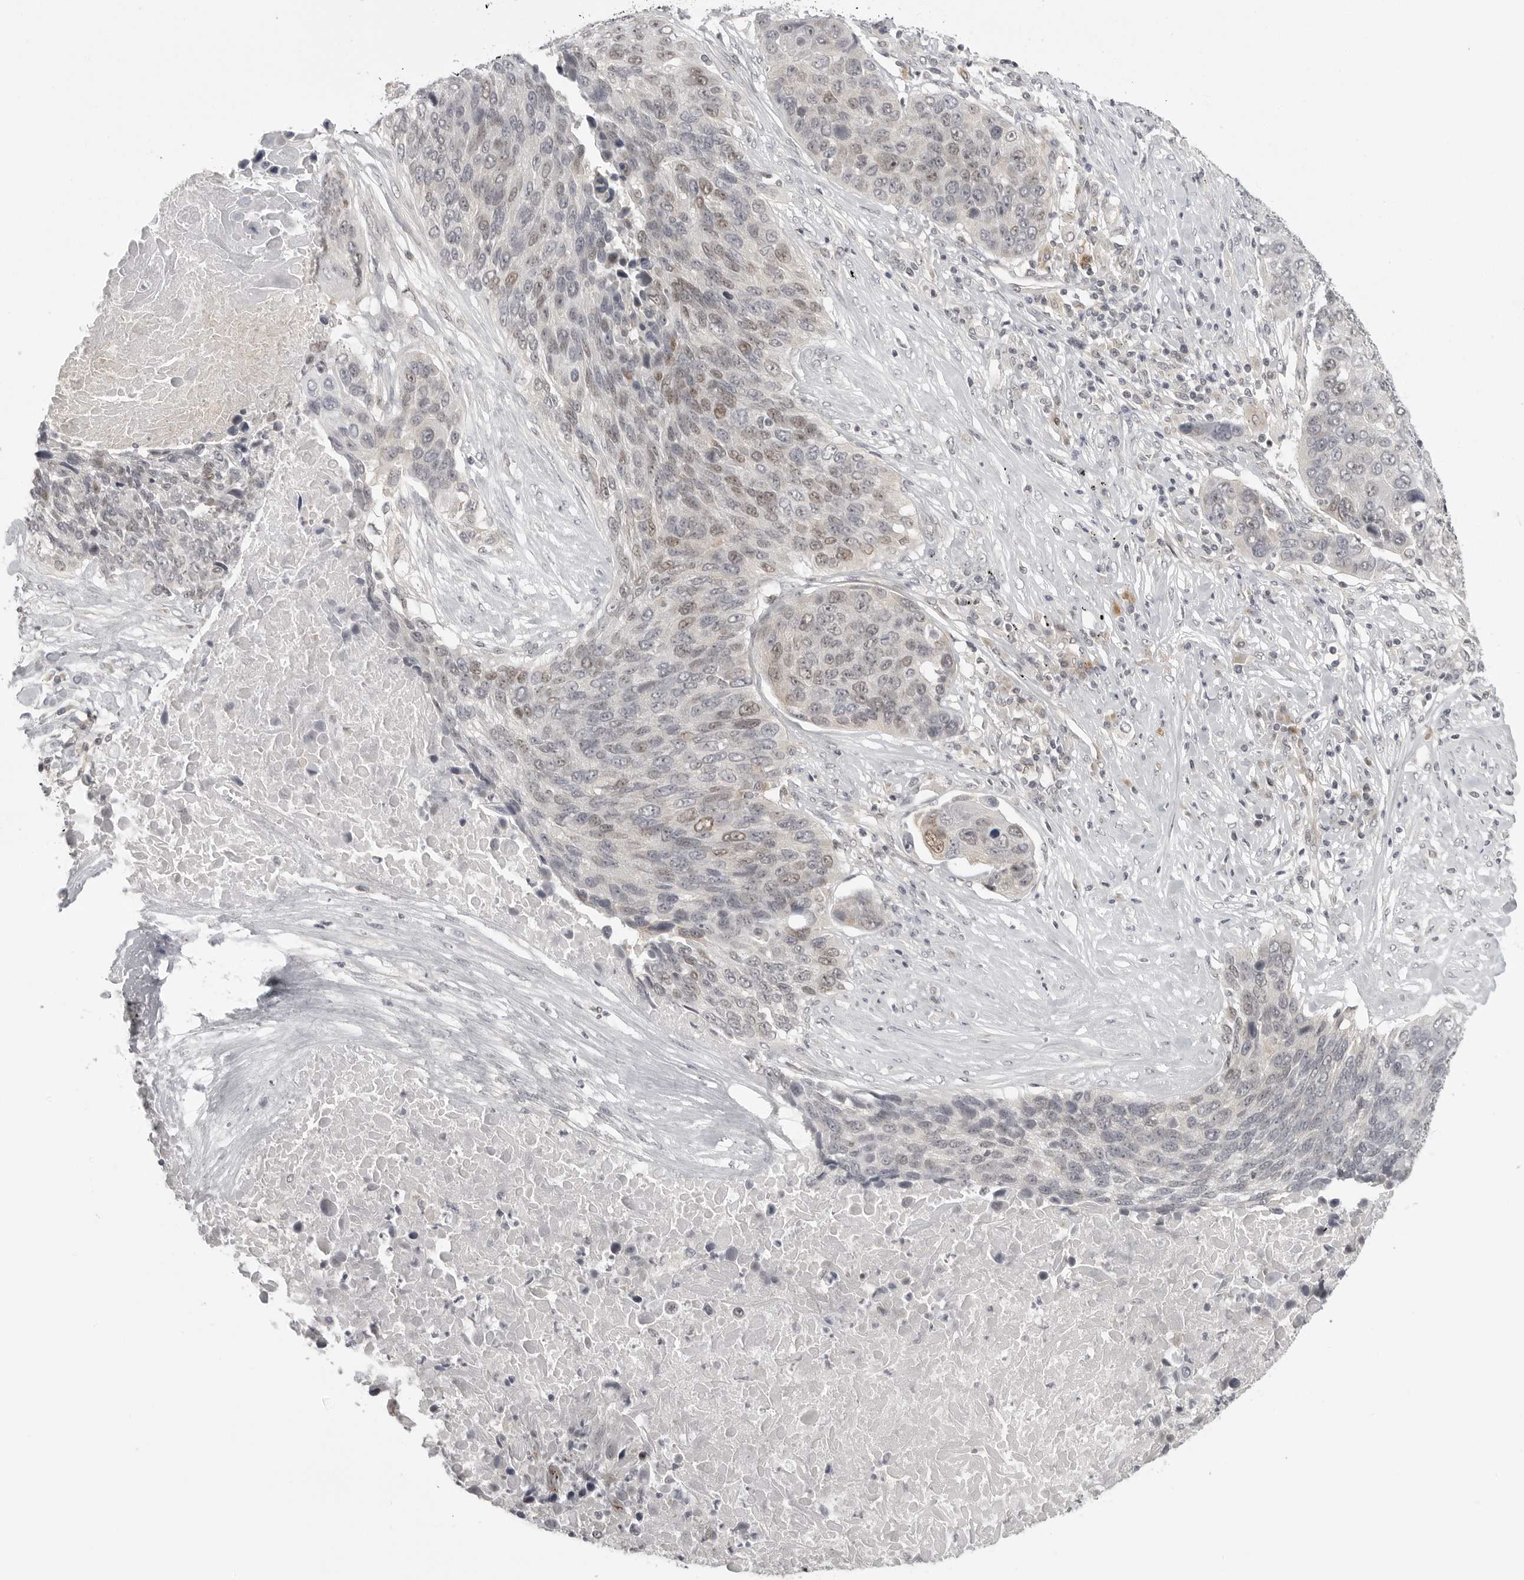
{"staining": {"intensity": "weak", "quantity": "25%-75%", "location": "nuclear"}, "tissue": "lung cancer", "cell_type": "Tumor cells", "image_type": "cancer", "snomed": [{"axis": "morphology", "description": "Squamous cell carcinoma, NOS"}, {"axis": "topography", "description": "Lung"}], "caption": "Protein positivity by IHC displays weak nuclear staining in approximately 25%-75% of tumor cells in squamous cell carcinoma (lung). Ihc stains the protein in brown and the nuclei are stained blue.", "gene": "TUT4", "patient": {"sex": "male", "age": 66}}